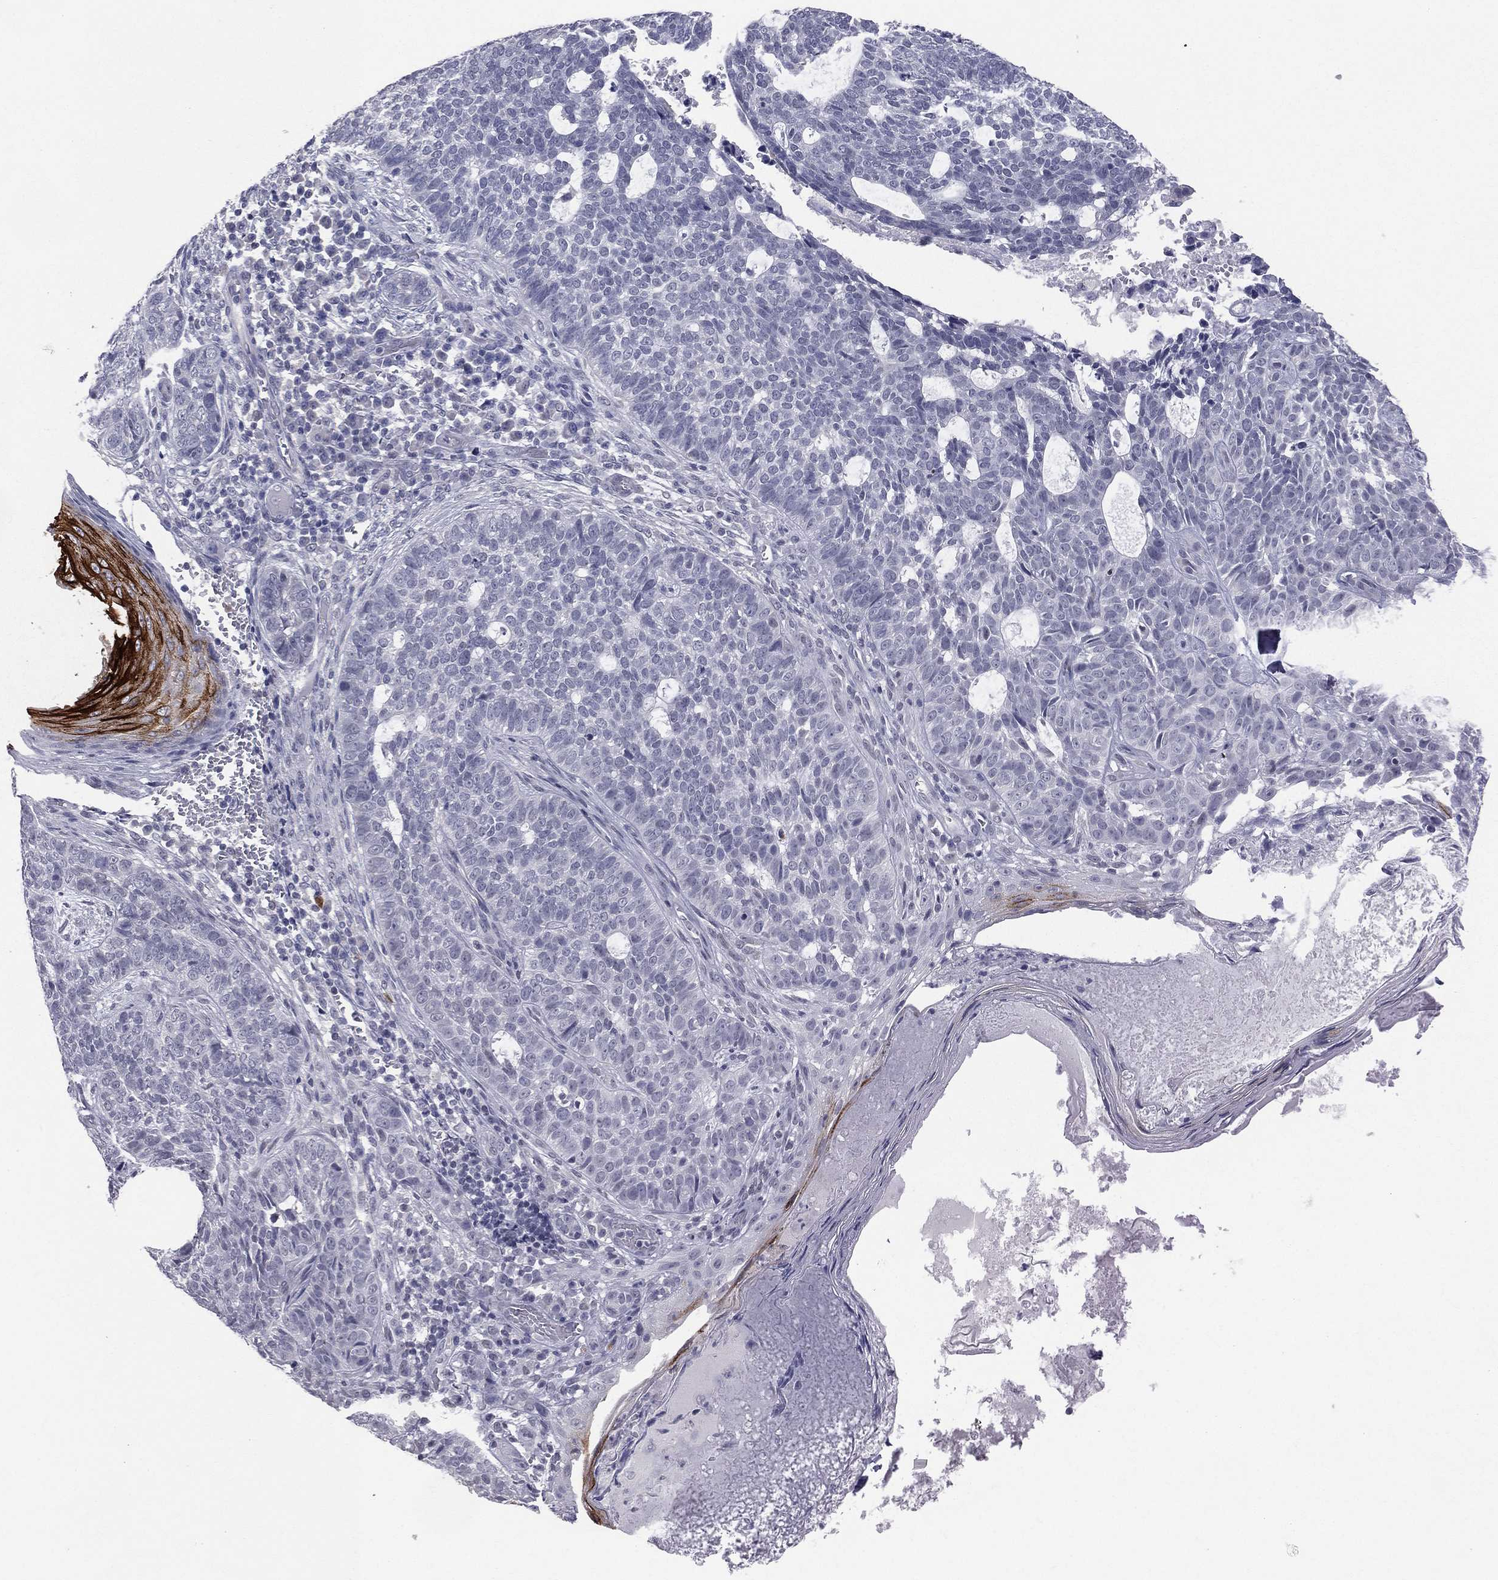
{"staining": {"intensity": "negative", "quantity": "none", "location": "none"}, "tissue": "skin cancer", "cell_type": "Tumor cells", "image_type": "cancer", "snomed": [{"axis": "morphology", "description": "Basal cell carcinoma"}, {"axis": "topography", "description": "Skin"}], "caption": "Immunohistochemistry of human basal cell carcinoma (skin) shows no positivity in tumor cells.", "gene": "DMKN", "patient": {"sex": "female", "age": 69}}